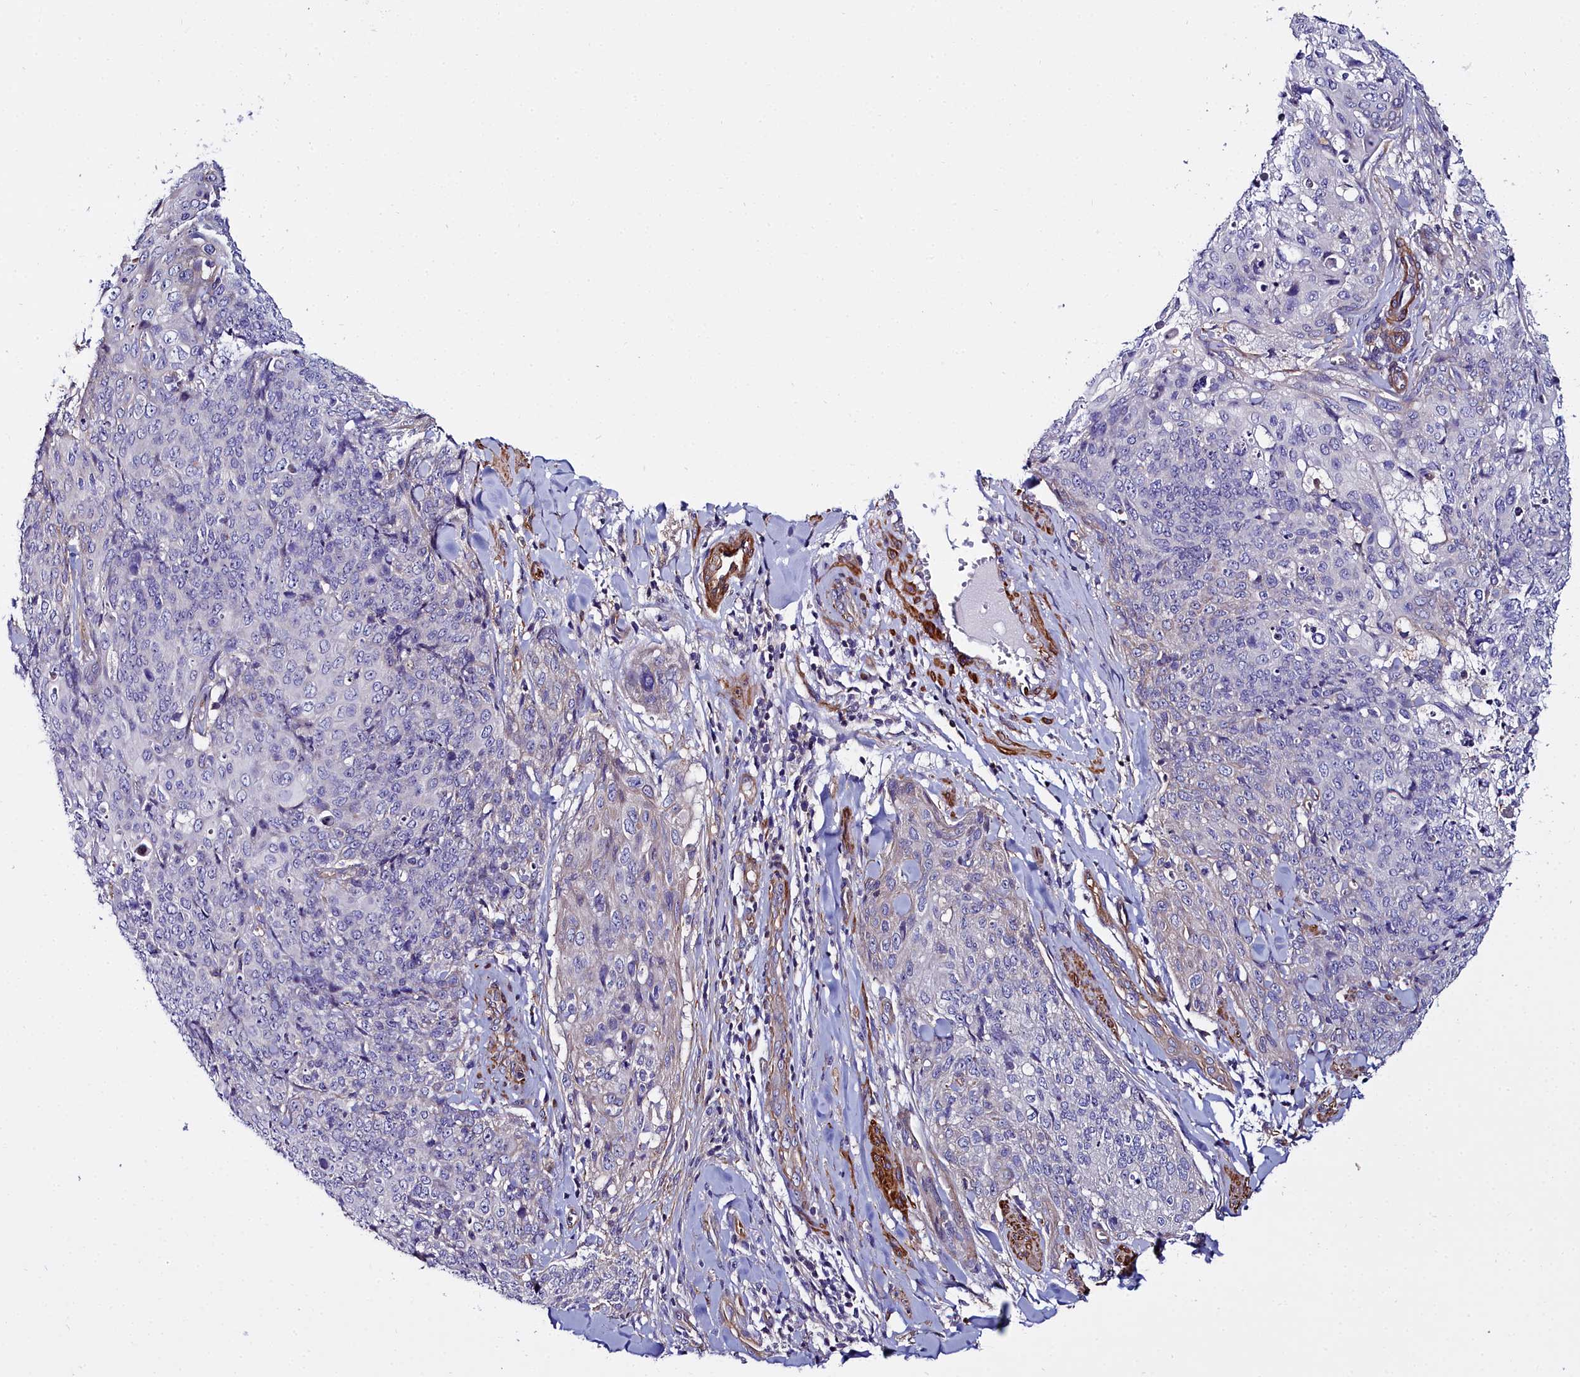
{"staining": {"intensity": "negative", "quantity": "none", "location": "none"}, "tissue": "skin cancer", "cell_type": "Tumor cells", "image_type": "cancer", "snomed": [{"axis": "morphology", "description": "Squamous cell carcinoma, NOS"}, {"axis": "topography", "description": "Skin"}, {"axis": "topography", "description": "Vulva"}], "caption": "Tumor cells are negative for brown protein staining in squamous cell carcinoma (skin). (DAB IHC, high magnification).", "gene": "FADS3", "patient": {"sex": "female", "age": 85}}